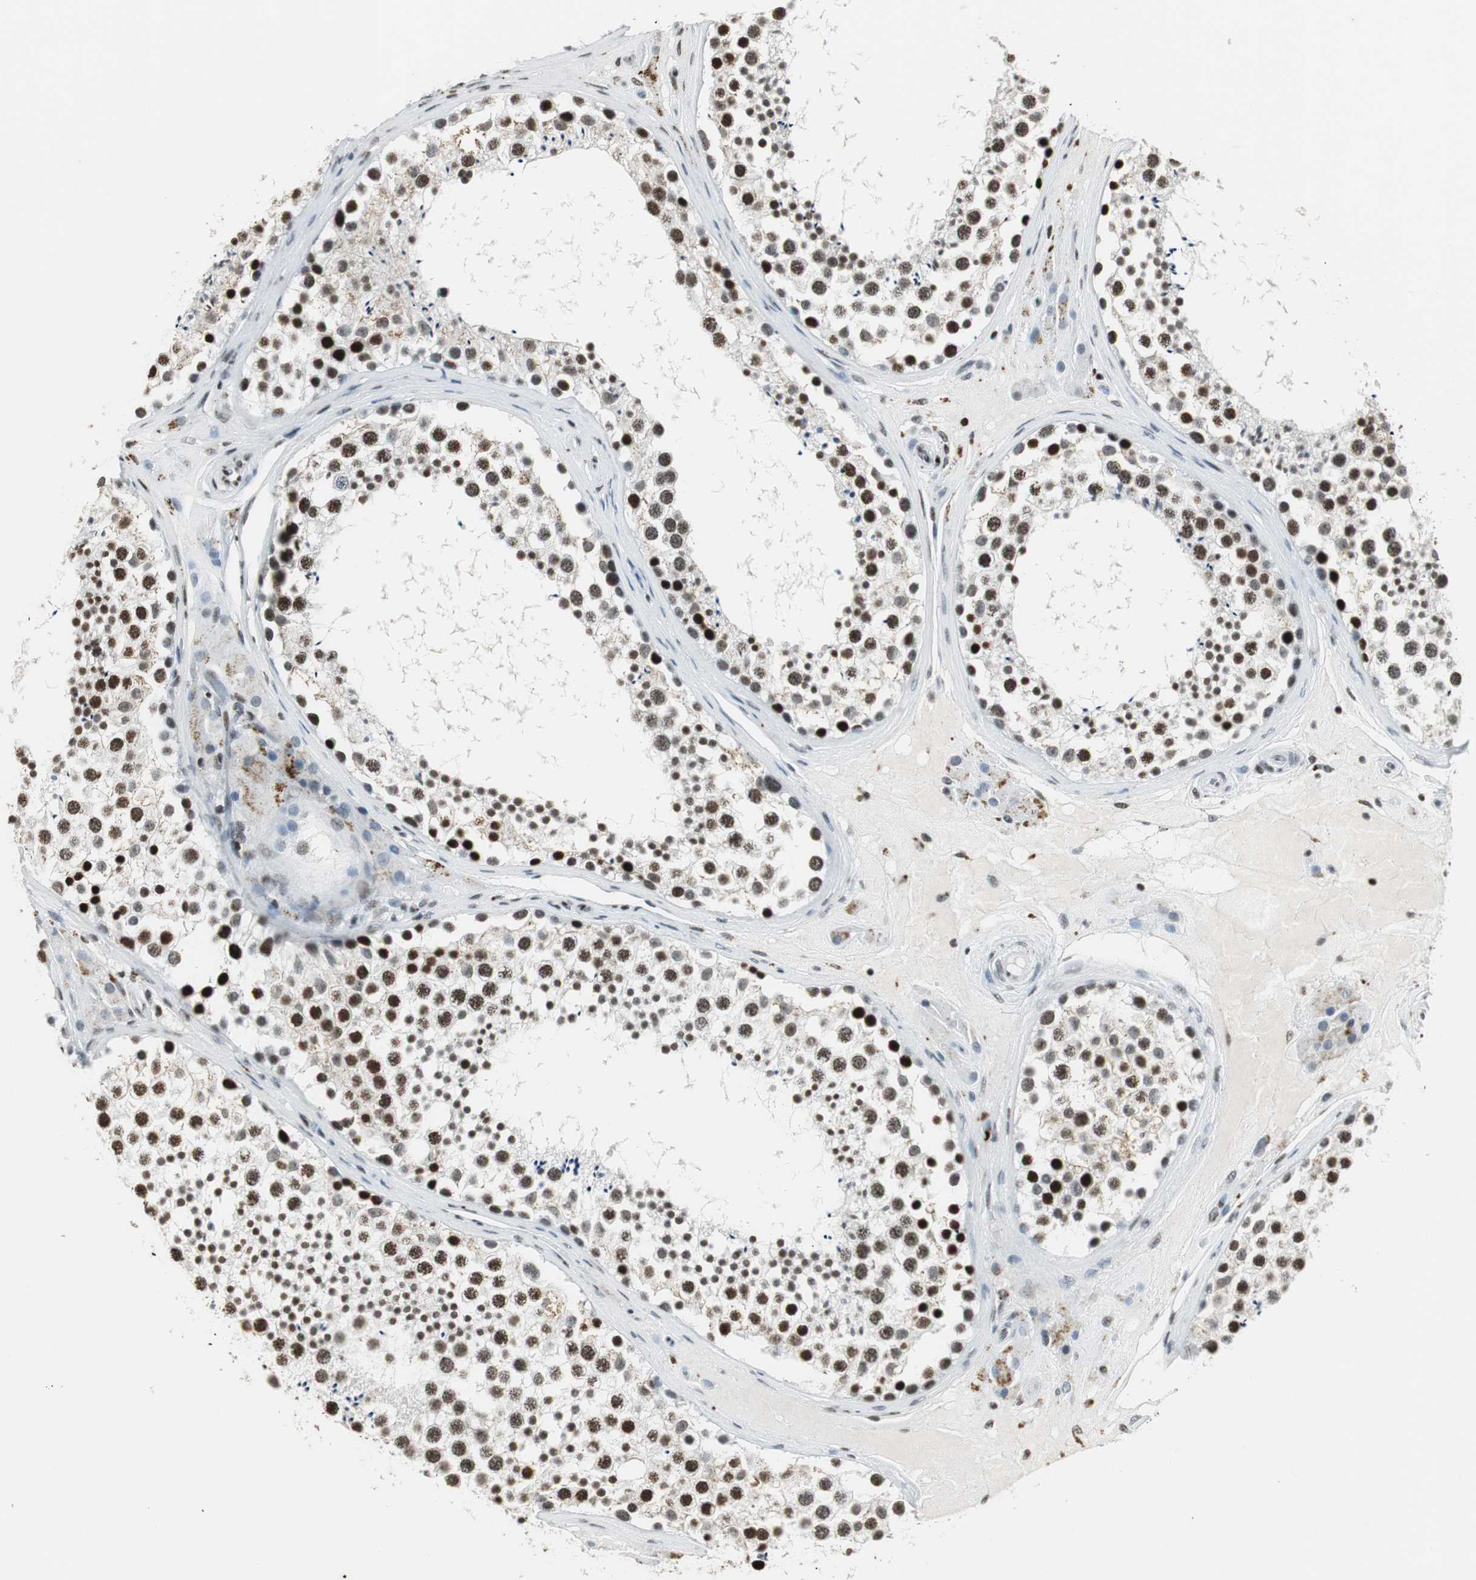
{"staining": {"intensity": "strong", "quantity": ">75%", "location": "nuclear"}, "tissue": "testis", "cell_type": "Cells in seminiferous ducts", "image_type": "normal", "snomed": [{"axis": "morphology", "description": "Normal tissue, NOS"}, {"axis": "topography", "description": "Testis"}], "caption": "Human testis stained with a brown dye displays strong nuclear positive staining in approximately >75% of cells in seminiferous ducts.", "gene": "RBBP4", "patient": {"sex": "male", "age": 46}}